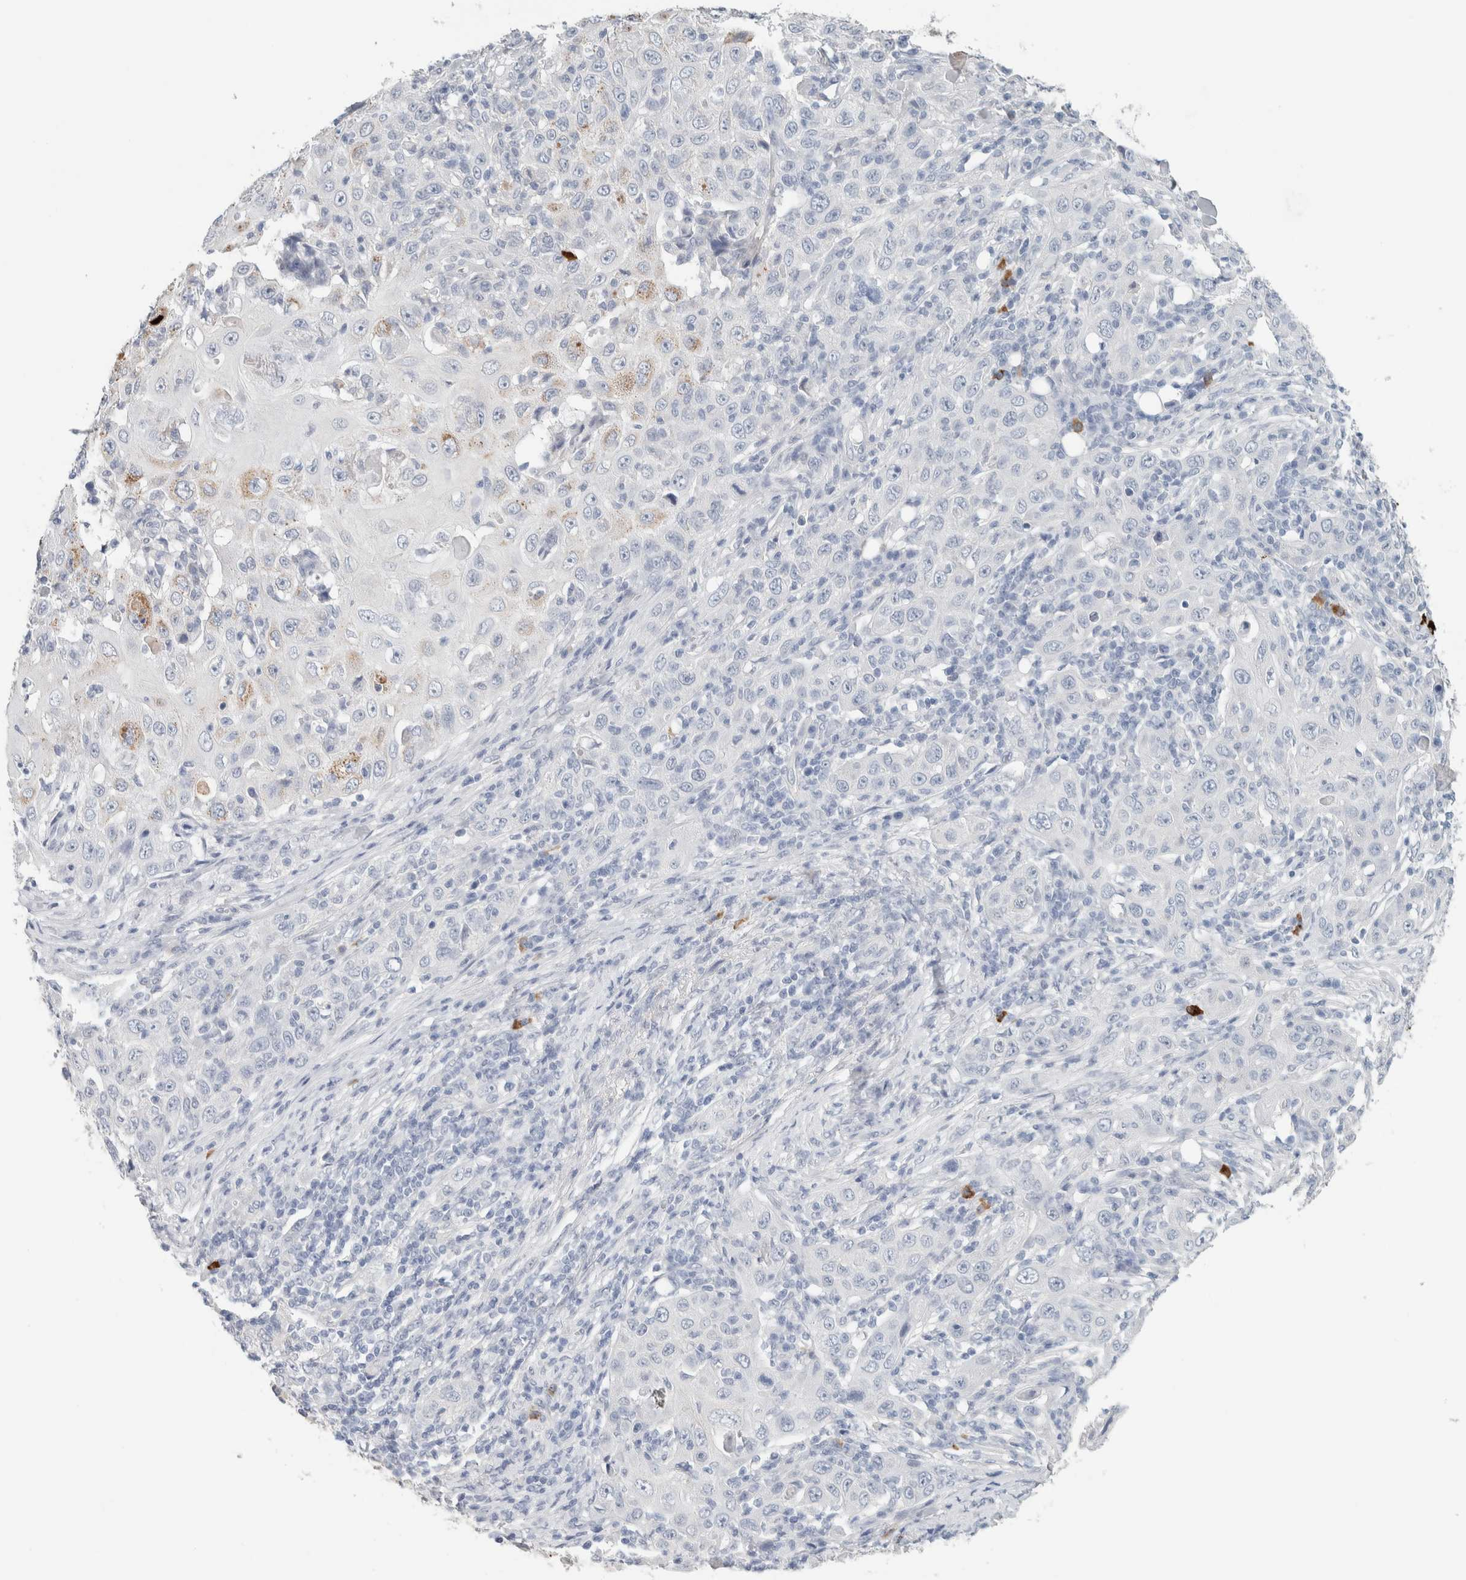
{"staining": {"intensity": "weak", "quantity": "<25%", "location": "cytoplasmic/membranous"}, "tissue": "skin cancer", "cell_type": "Tumor cells", "image_type": "cancer", "snomed": [{"axis": "morphology", "description": "Squamous cell carcinoma, NOS"}, {"axis": "topography", "description": "Skin"}], "caption": "Histopathology image shows no significant protein expression in tumor cells of skin cancer (squamous cell carcinoma).", "gene": "IL6", "patient": {"sex": "female", "age": 88}}